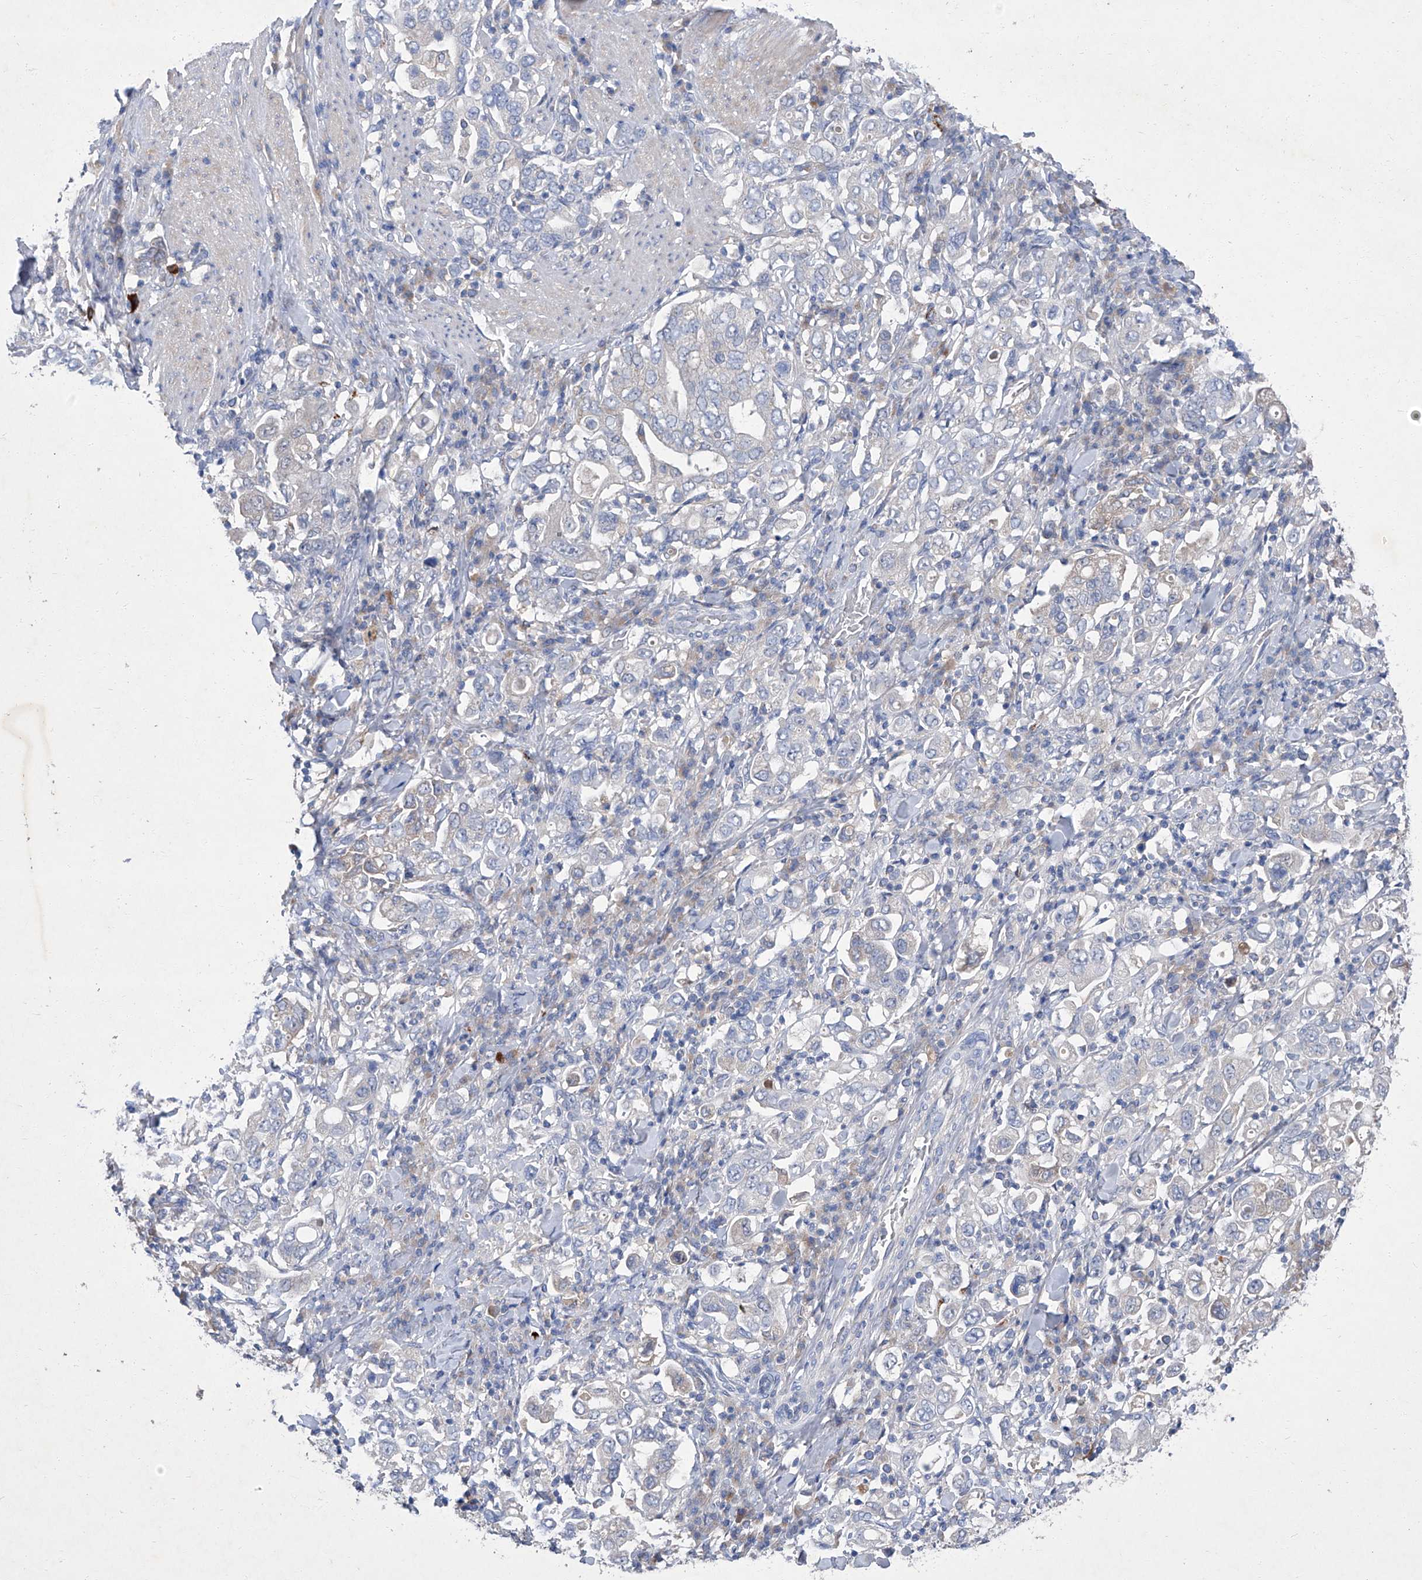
{"staining": {"intensity": "negative", "quantity": "none", "location": "none"}, "tissue": "stomach cancer", "cell_type": "Tumor cells", "image_type": "cancer", "snomed": [{"axis": "morphology", "description": "Adenocarcinoma, NOS"}, {"axis": "topography", "description": "Stomach, upper"}], "caption": "High power microscopy image of an immunohistochemistry photomicrograph of stomach adenocarcinoma, revealing no significant expression in tumor cells. Nuclei are stained in blue.", "gene": "SBK2", "patient": {"sex": "male", "age": 62}}